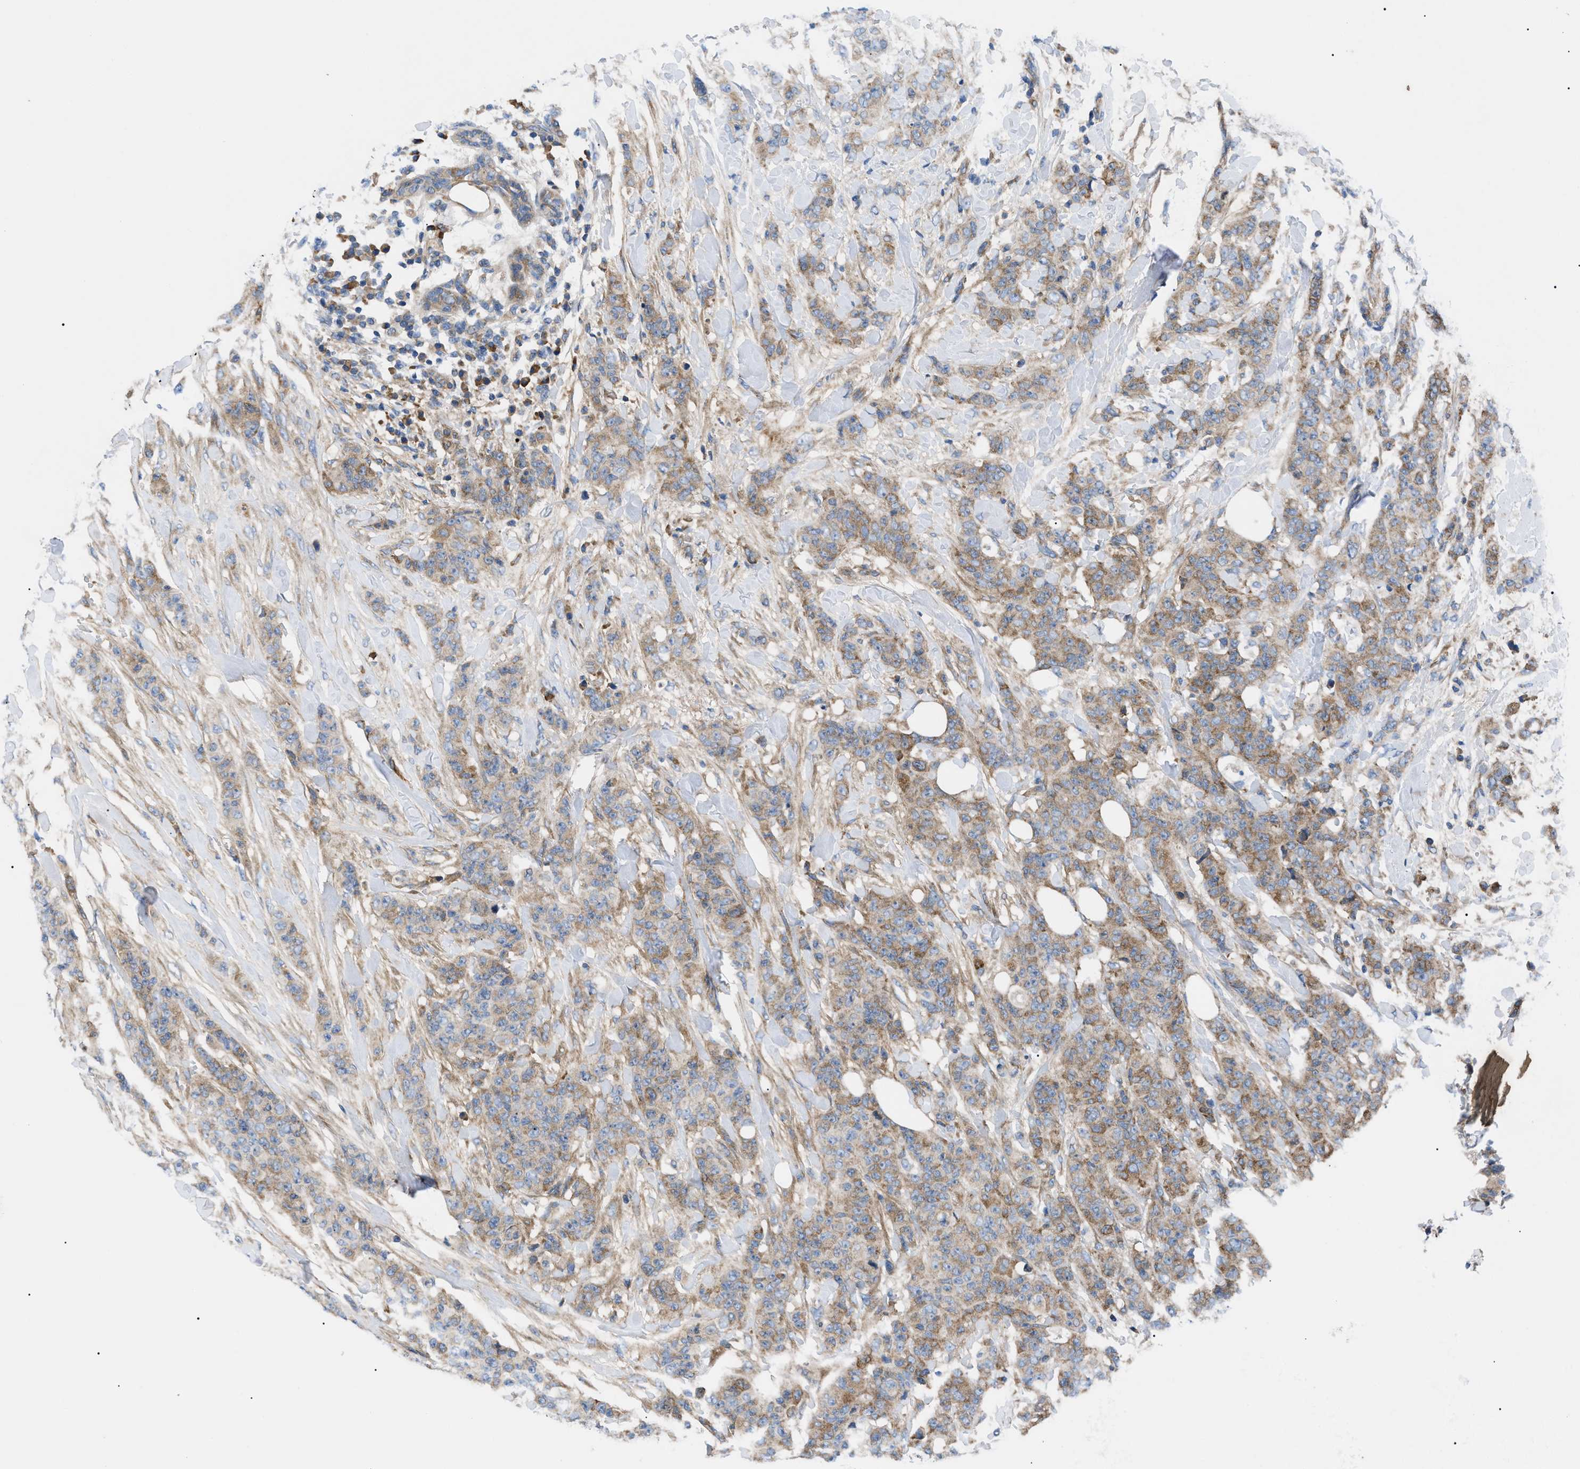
{"staining": {"intensity": "moderate", "quantity": ">75%", "location": "cytoplasmic/membranous"}, "tissue": "breast cancer", "cell_type": "Tumor cells", "image_type": "cancer", "snomed": [{"axis": "morphology", "description": "Normal tissue, NOS"}, {"axis": "morphology", "description": "Duct carcinoma"}, {"axis": "topography", "description": "Breast"}], "caption": "Immunohistochemistry (IHC) photomicrograph of human infiltrating ductal carcinoma (breast) stained for a protein (brown), which shows medium levels of moderate cytoplasmic/membranous staining in about >75% of tumor cells.", "gene": "HSPB8", "patient": {"sex": "female", "age": 40}}